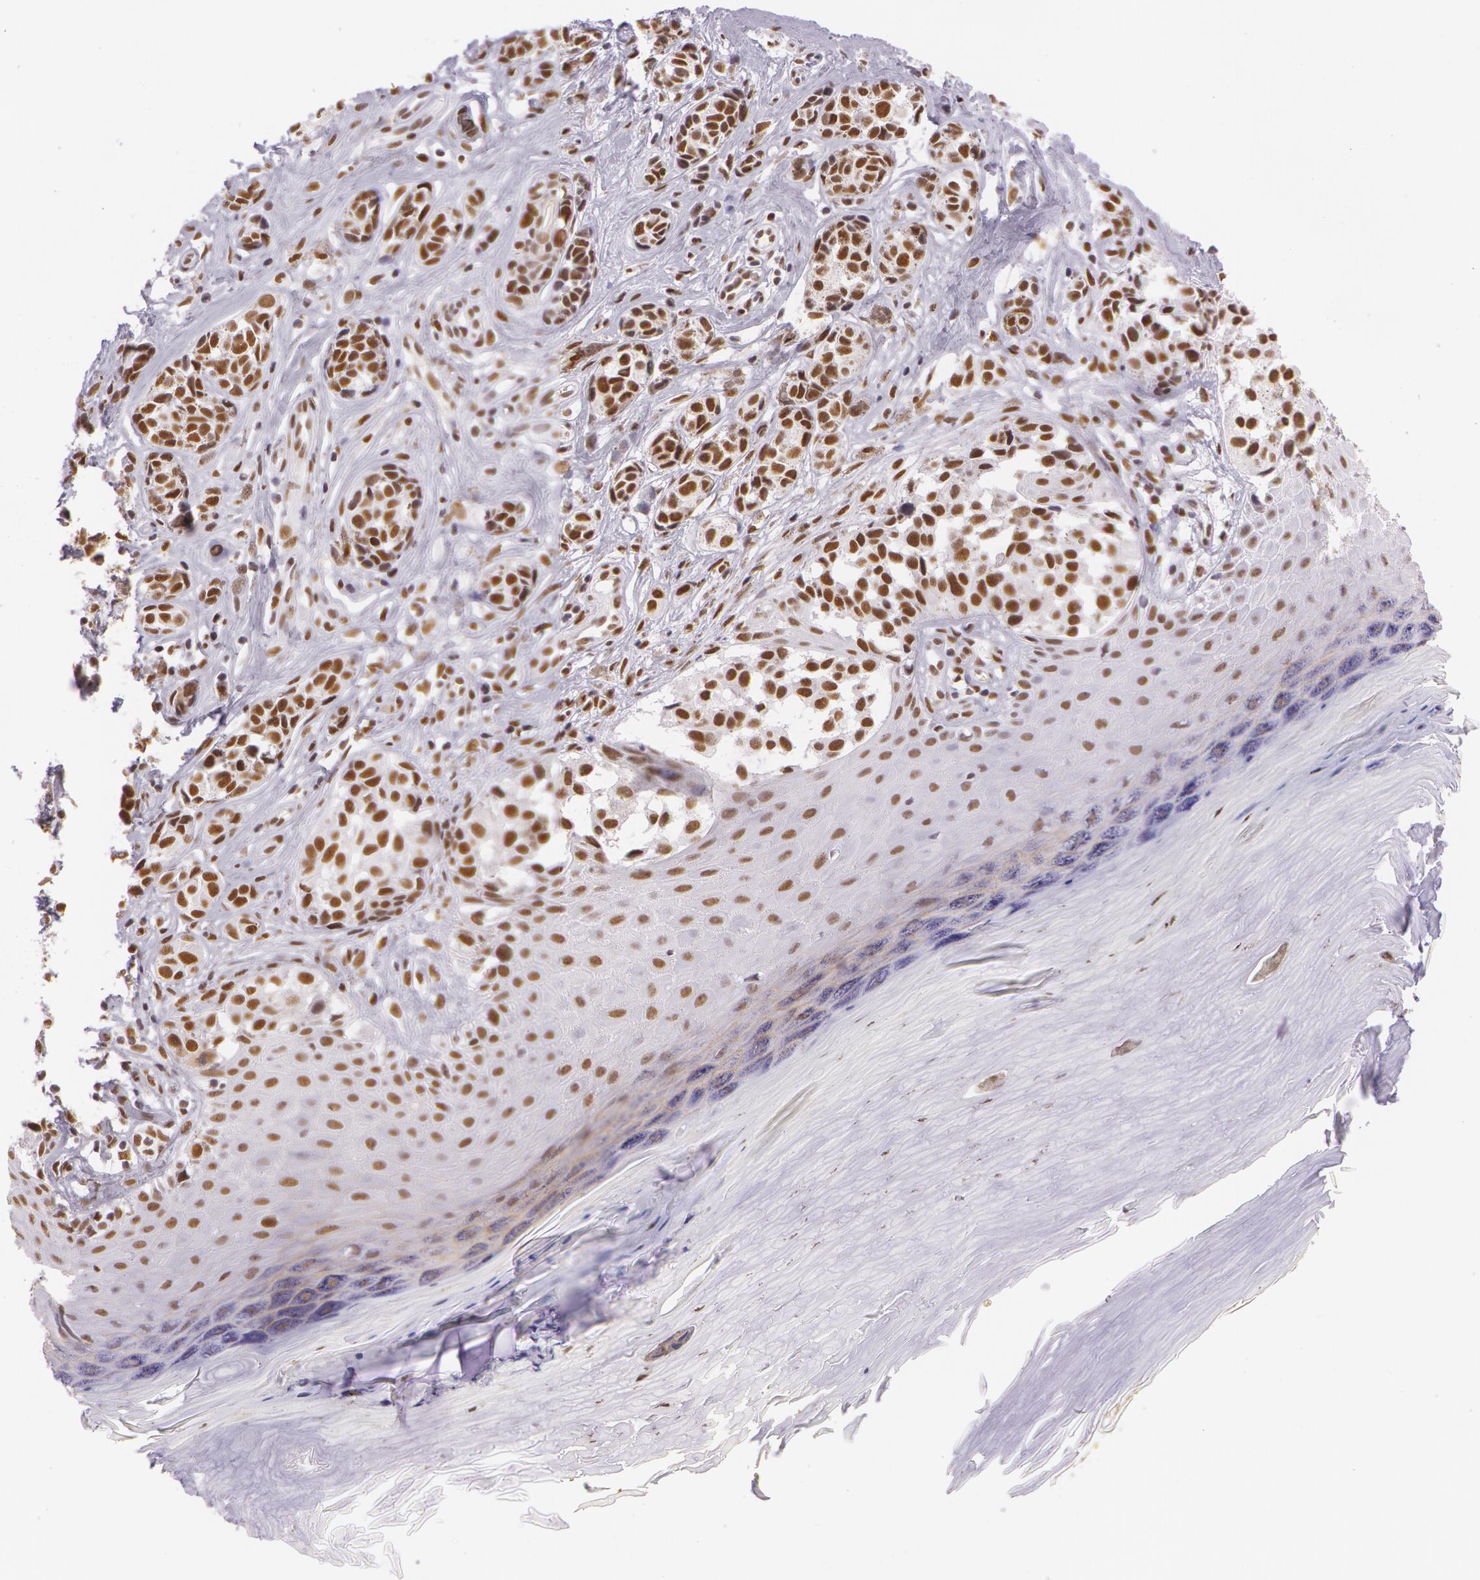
{"staining": {"intensity": "strong", "quantity": ">75%", "location": "nuclear"}, "tissue": "melanoma", "cell_type": "Tumor cells", "image_type": "cancer", "snomed": [{"axis": "morphology", "description": "Malignant melanoma, NOS"}, {"axis": "topography", "description": "Skin"}], "caption": "Protein expression analysis of malignant melanoma demonstrates strong nuclear positivity in about >75% of tumor cells.", "gene": "NBN", "patient": {"sex": "male", "age": 79}}